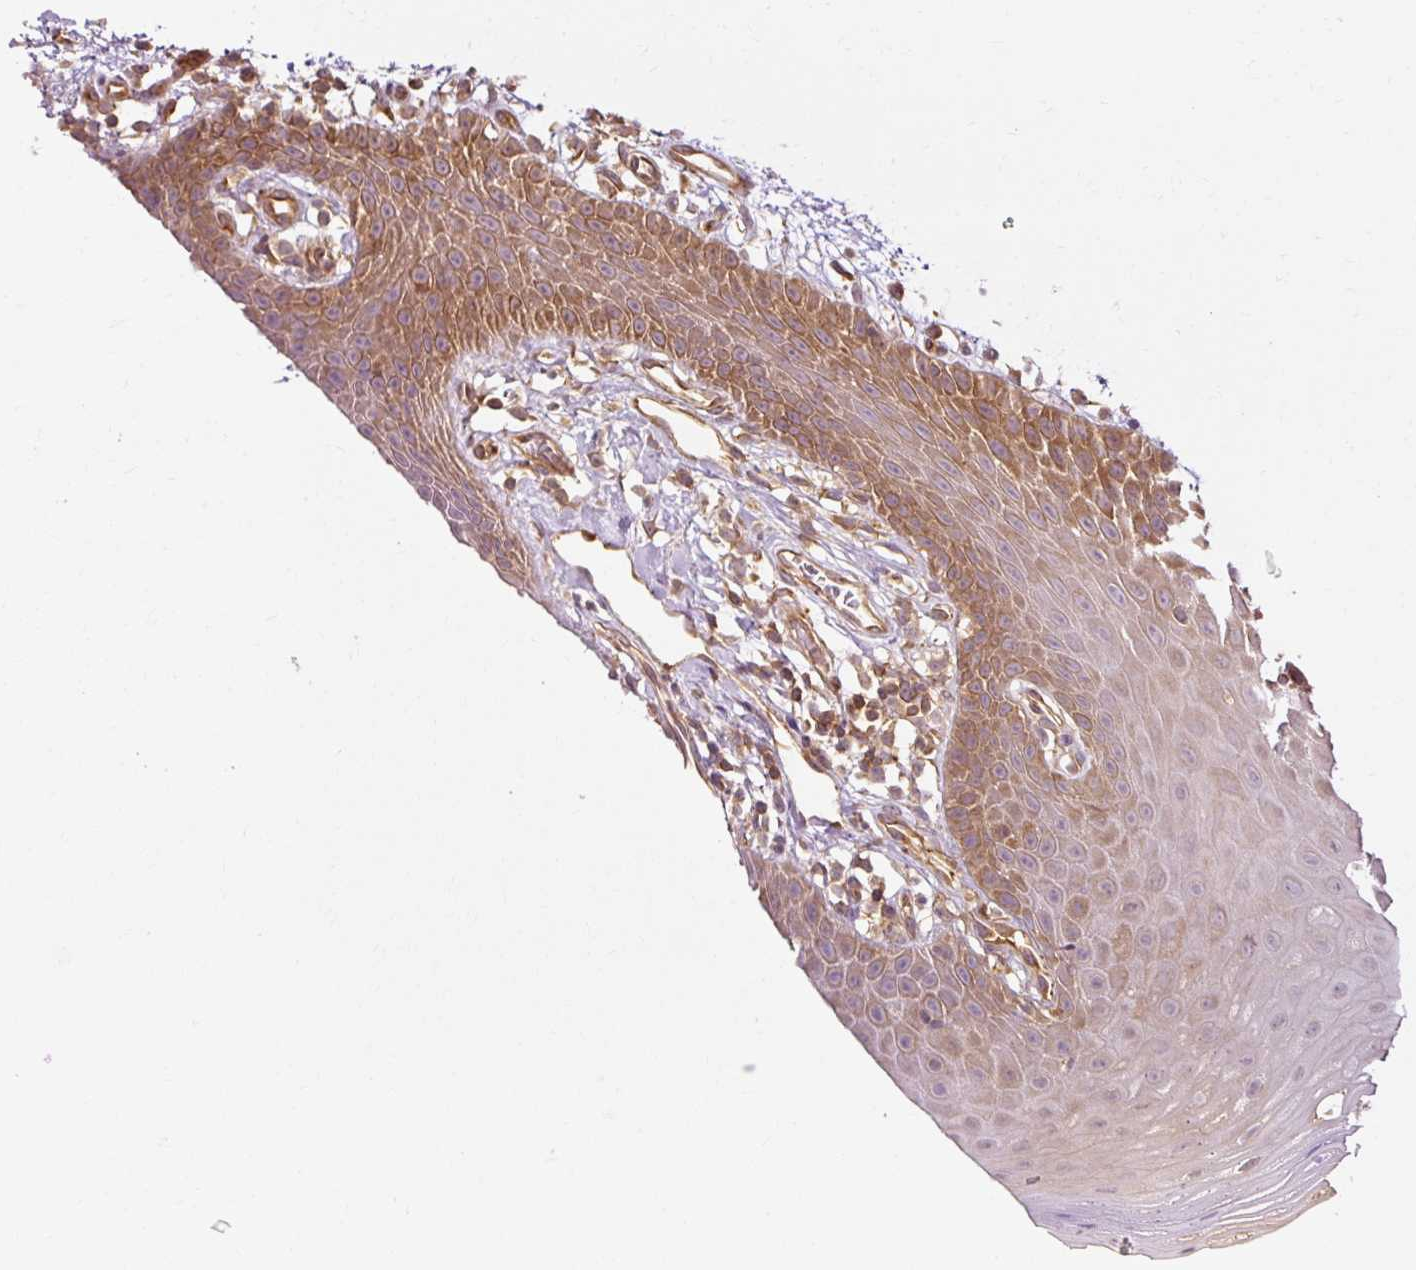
{"staining": {"intensity": "moderate", "quantity": "25%-75%", "location": "cytoplasmic/membranous"}, "tissue": "oral mucosa", "cell_type": "Squamous epithelial cells", "image_type": "normal", "snomed": [{"axis": "morphology", "description": "Normal tissue, NOS"}, {"axis": "topography", "description": "Oral tissue"}, {"axis": "topography", "description": "Tounge, NOS"}], "caption": "Immunohistochemistry (DAB (3,3'-diaminobenzidine)) staining of benign human oral mucosa reveals moderate cytoplasmic/membranous protein expression in about 25%-75% of squamous epithelial cells.", "gene": "ARMH3", "patient": {"sex": "female", "age": 59}}